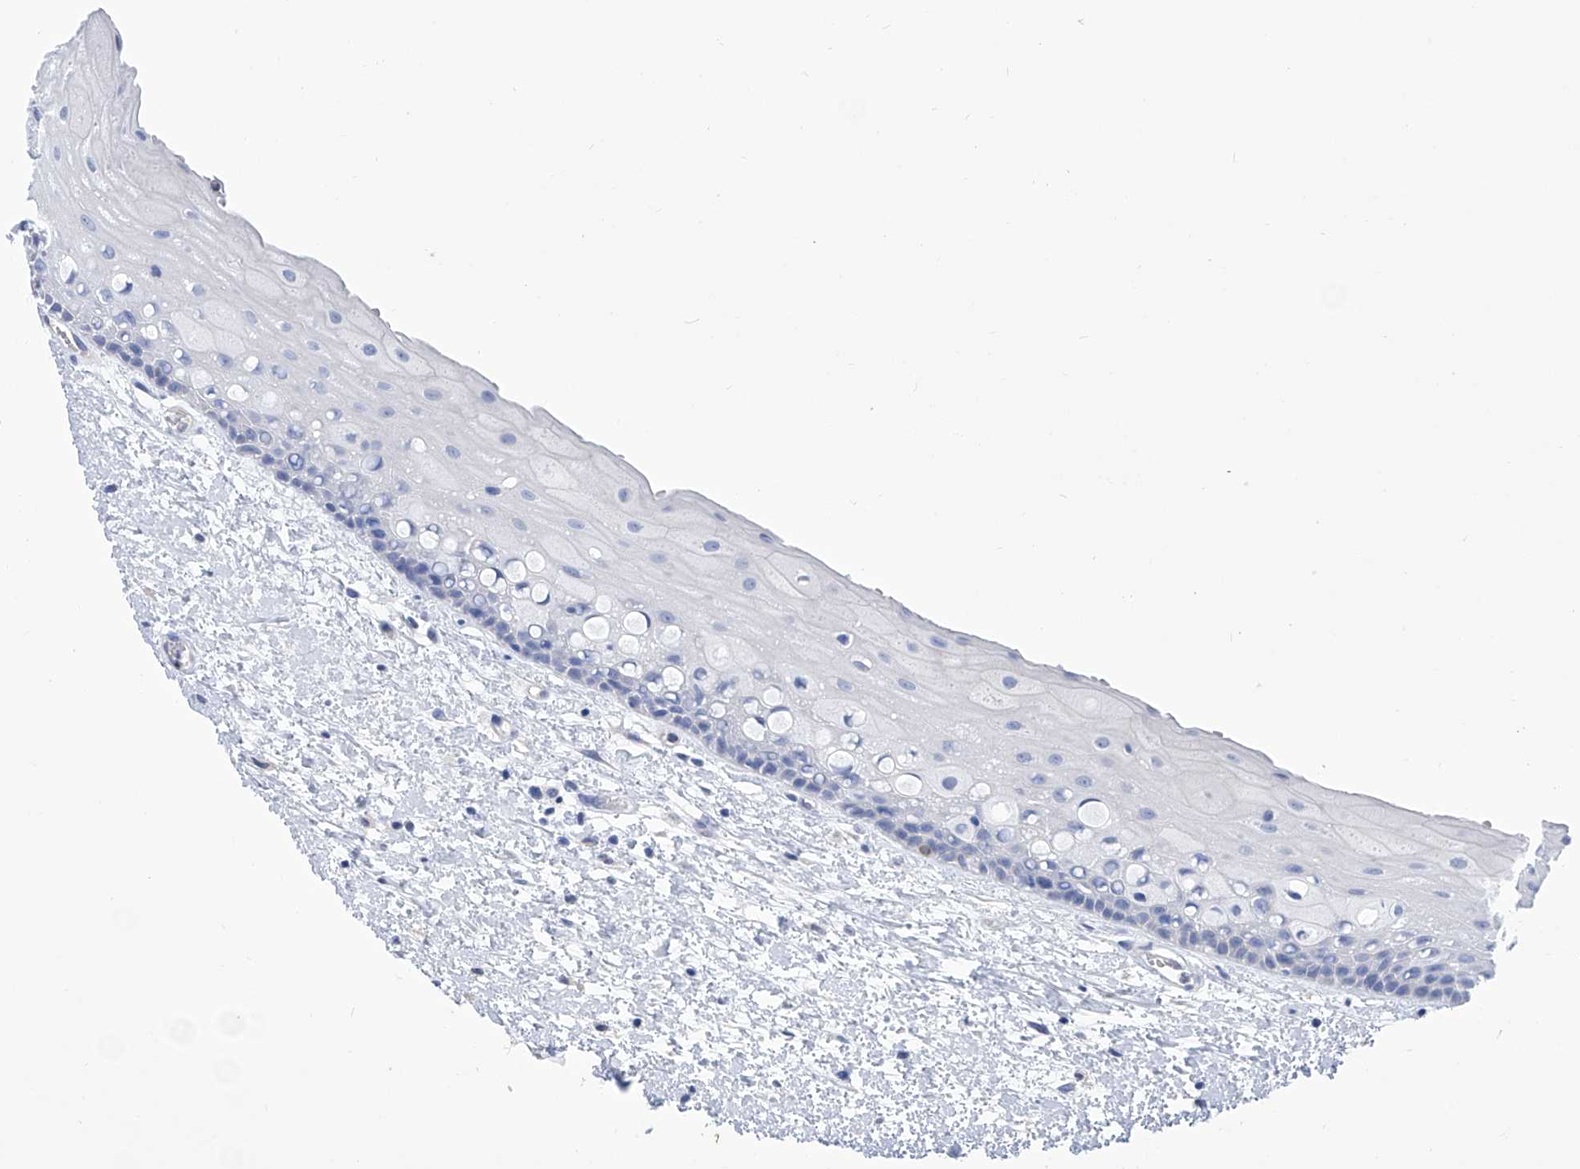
{"staining": {"intensity": "negative", "quantity": "none", "location": "none"}, "tissue": "oral mucosa", "cell_type": "Squamous epithelial cells", "image_type": "normal", "snomed": [{"axis": "morphology", "description": "Normal tissue, NOS"}, {"axis": "topography", "description": "Oral tissue"}], "caption": "Immunohistochemistry photomicrograph of benign oral mucosa: human oral mucosa stained with DAB exhibits no significant protein positivity in squamous epithelial cells.", "gene": "SMS", "patient": {"sex": "female", "age": 76}}